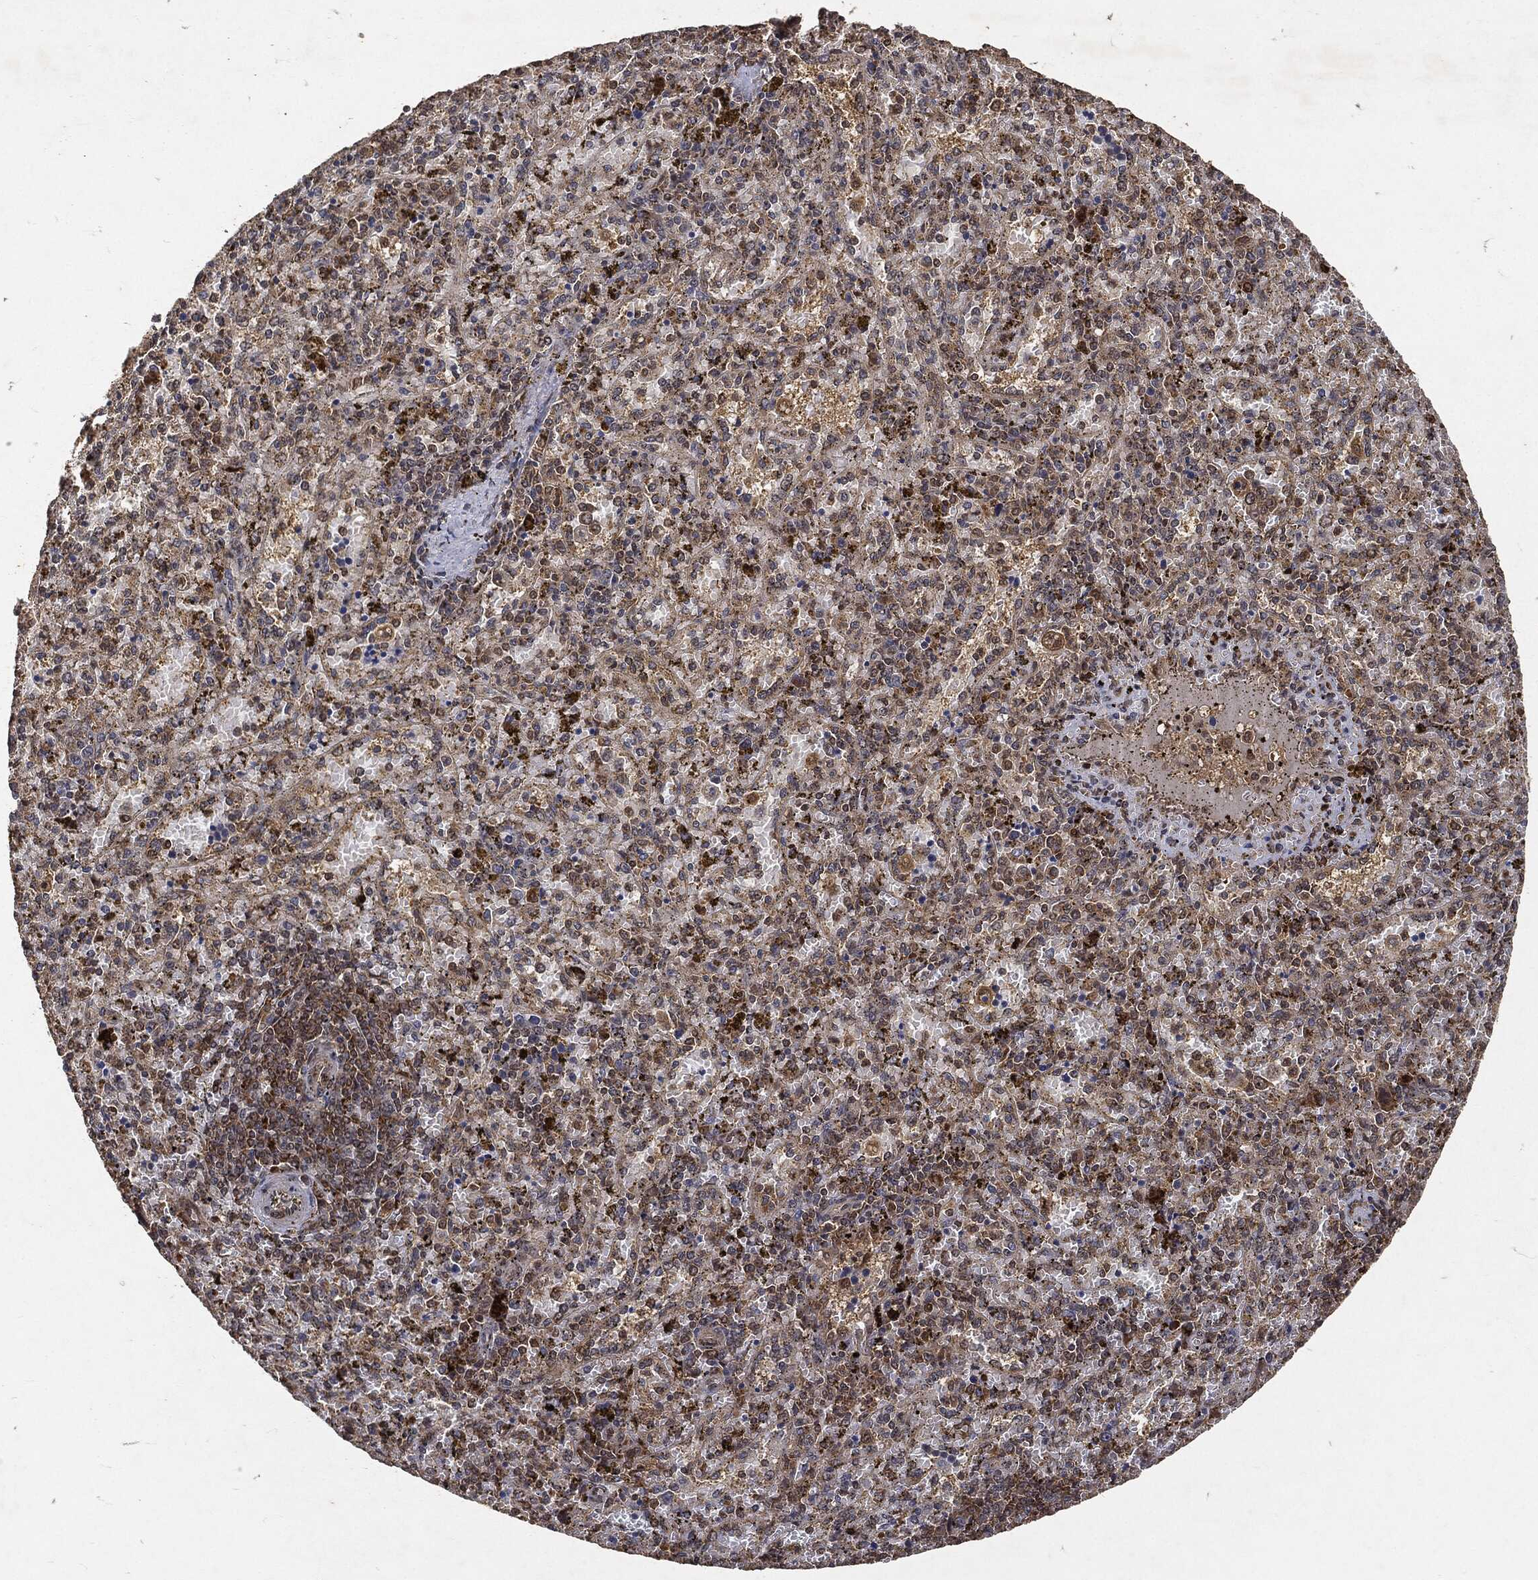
{"staining": {"intensity": "moderate", "quantity": "25%-75%", "location": "cytoplasmic/membranous,nuclear"}, "tissue": "spleen", "cell_type": "Cells in red pulp", "image_type": "normal", "snomed": [{"axis": "morphology", "description": "Normal tissue, NOS"}, {"axis": "topography", "description": "Spleen"}], "caption": "An IHC photomicrograph of normal tissue is shown. Protein staining in brown shows moderate cytoplasmic/membranous,nuclear positivity in spleen within cells in red pulp. The staining was performed using DAB, with brown indicating positive protein expression. Nuclei are stained blue with hematoxylin.", "gene": "ZNF226", "patient": {"sex": "female", "age": 50}}